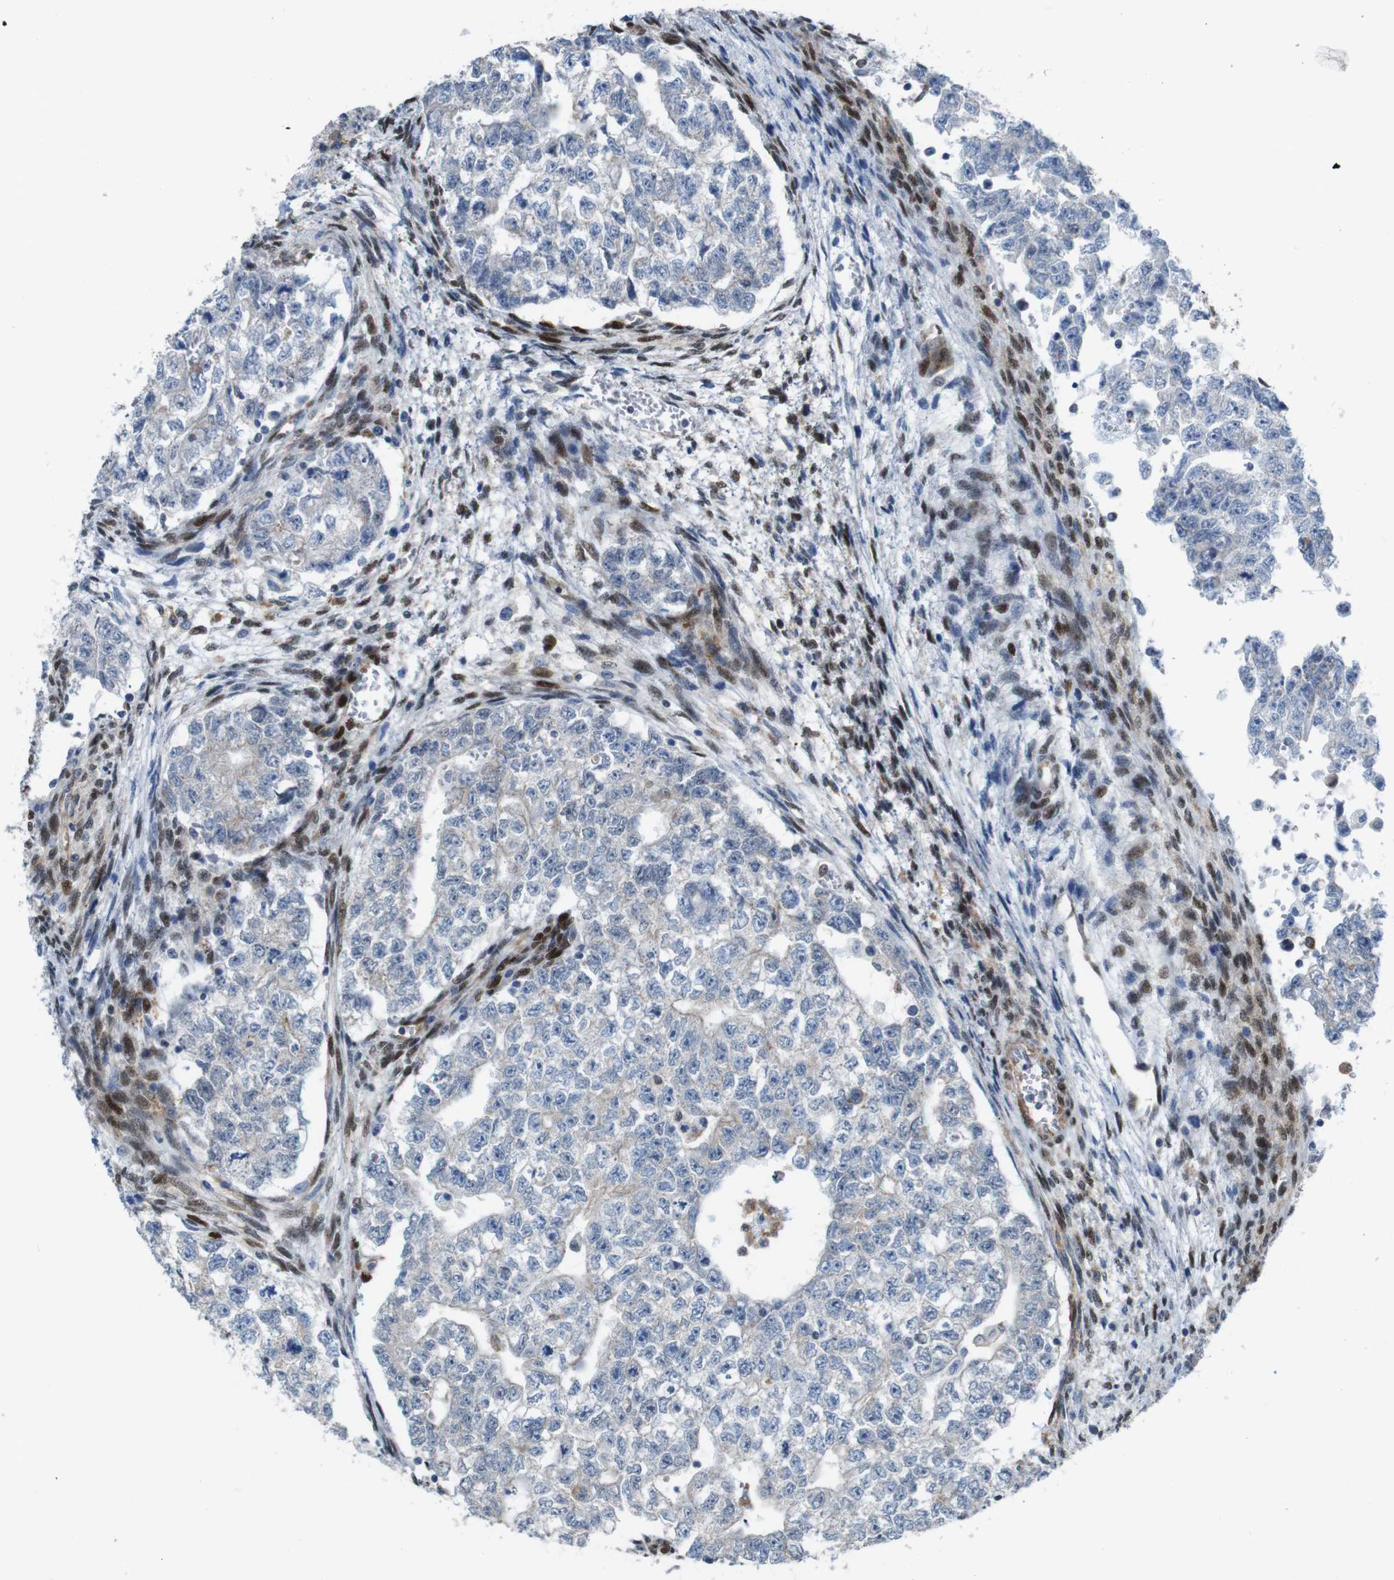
{"staining": {"intensity": "weak", "quantity": "<25%", "location": "cytoplasmic/membranous"}, "tissue": "testis cancer", "cell_type": "Tumor cells", "image_type": "cancer", "snomed": [{"axis": "morphology", "description": "Seminoma, NOS"}, {"axis": "morphology", "description": "Carcinoma, Embryonal, NOS"}, {"axis": "topography", "description": "Testis"}], "caption": "IHC micrograph of neoplastic tissue: human testis embryonal carcinoma stained with DAB (3,3'-diaminobenzidine) displays no significant protein positivity in tumor cells.", "gene": "PTGER4", "patient": {"sex": "male", "age": 38}}